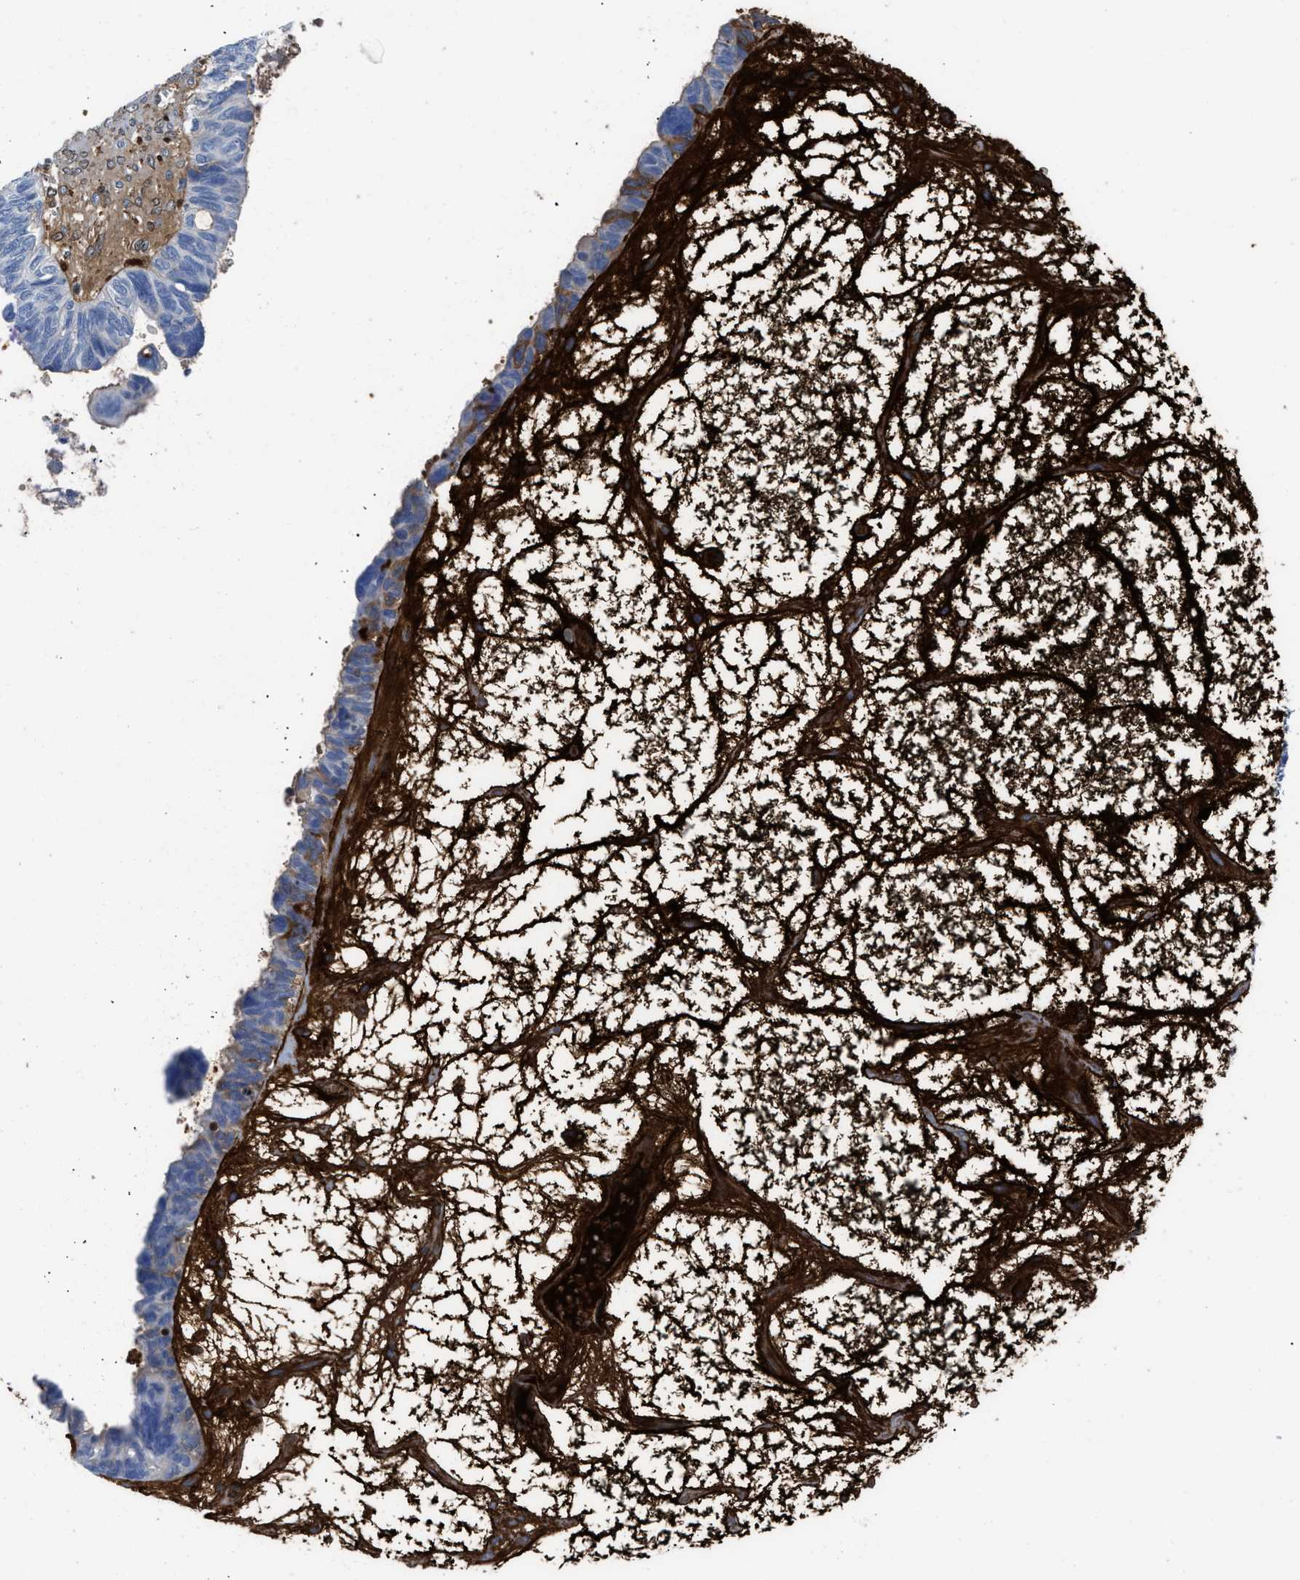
{"staining": {"intensity": "moderate", "quantity": "<25%", "location": "cytoplasmic/membranous"}, "tissue": "ovarian cancer", "cell_type": "Tumor cells", "image_type": "cancer", "snomed": [{"axis": "morphology", "description": "Cystadenocarcinoma, serous, NOS"}, {"axis": "topography", "description": "Ovary"}], "caption": "Brown immunohistochemical staining in human ovarian cancer reveals moderate cytoplasmic/membranous positivity in about <25% of tumor cells.", "gene": "LEF1", "patient": {"sex": "female", "age": 79}}